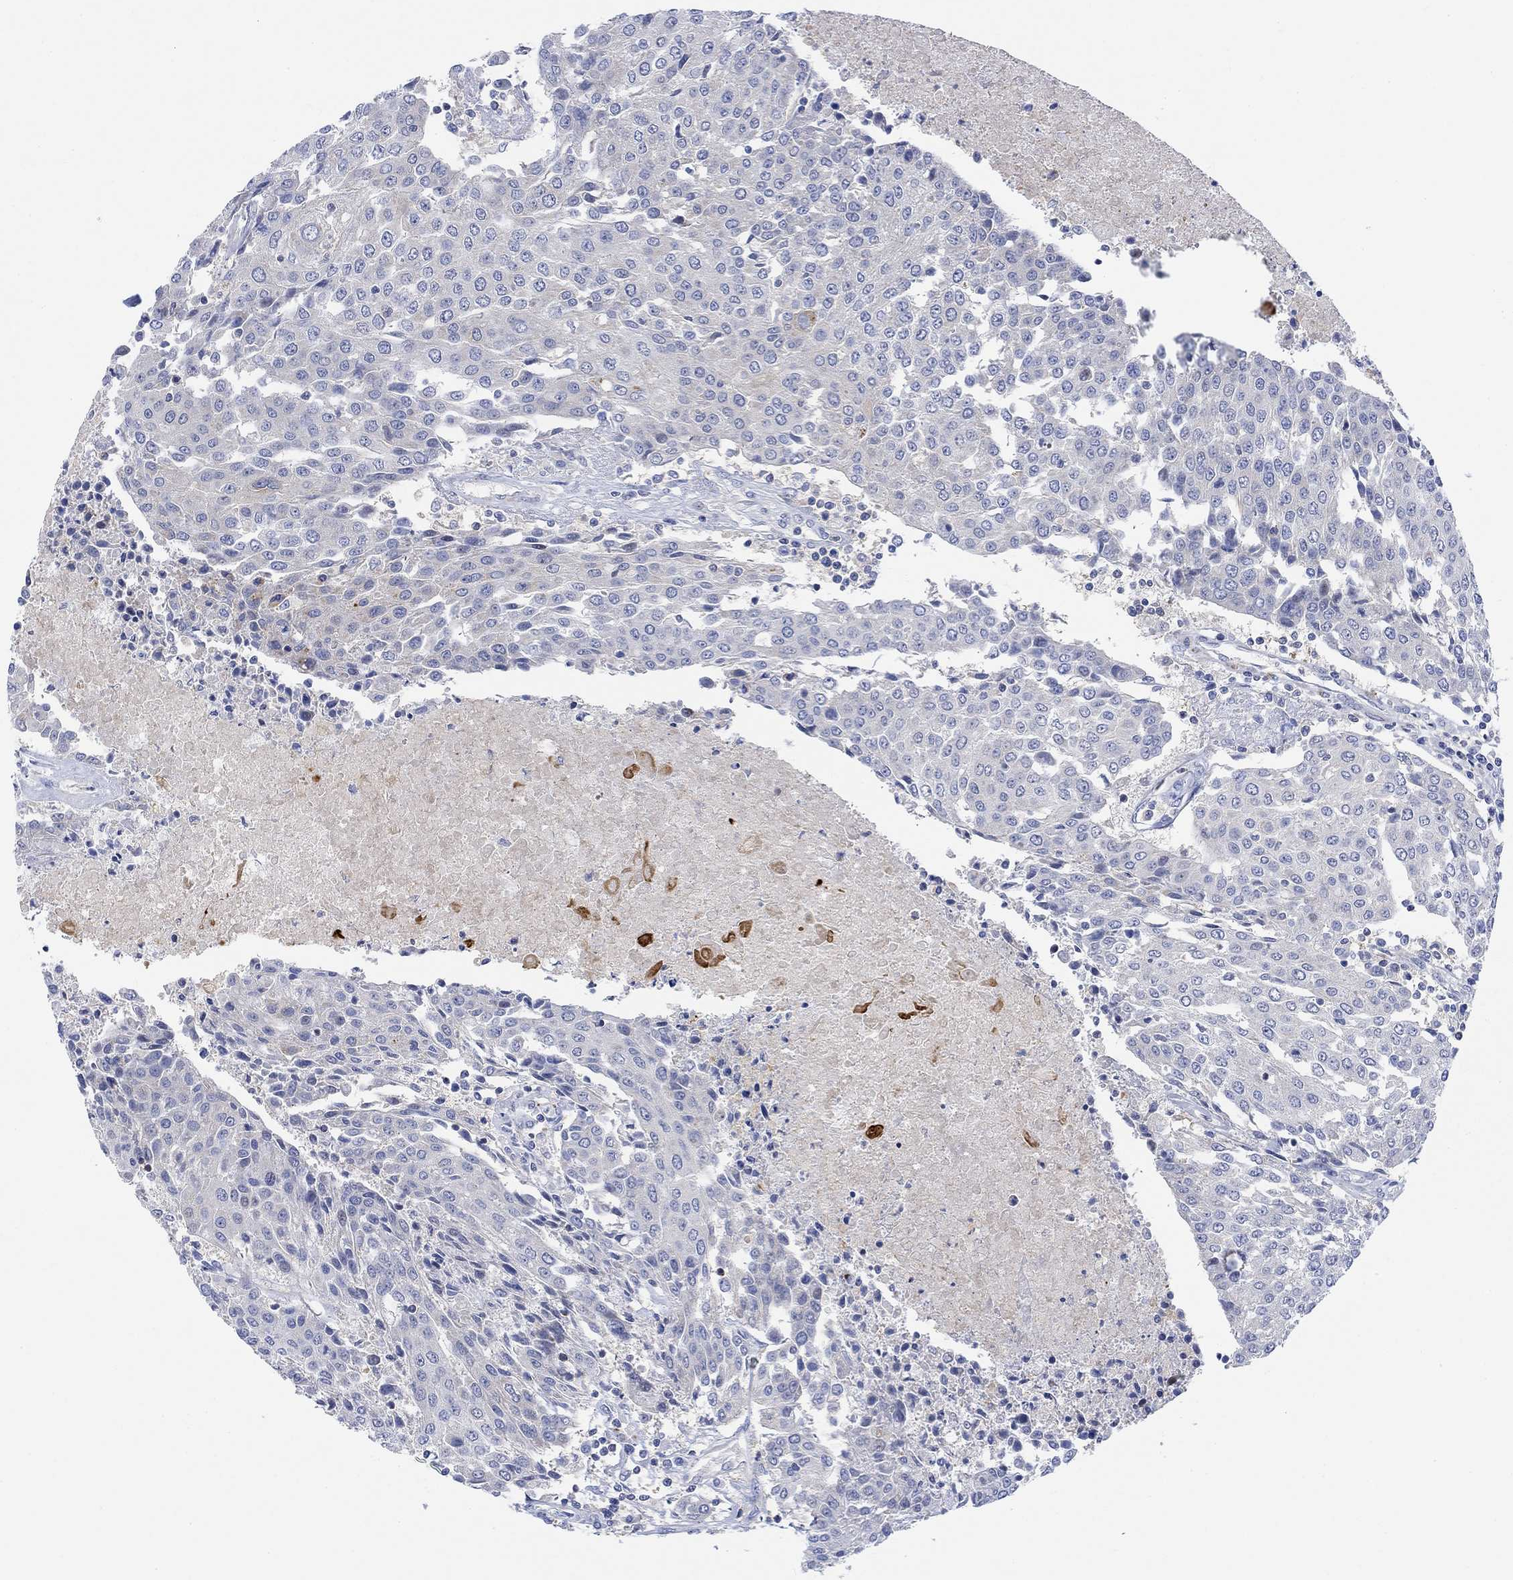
{"staining": {"intensity": "negative", "quantity": "none", "location": "none"}, "tissue": "urothelial cancer", "cell_type": "Tumor cells", "image_type": "cancer", "snomed": [{"axis": "morphology", "description": "Urothelial carcinoma, High grade"}, {"axis": "topography", "description": "Urinary bladder"}], "caption": "Histopathology image shows no protein expression in tumor cells of urothelial cancer tissue. (Stains: DAB immunohistochemistry (IHC) with hematoxylin counter stain, Microscopy: brightfield microscopy at high magnification).", "gene": "ARSK", "patient": {"sex": "female", "age": 85}}